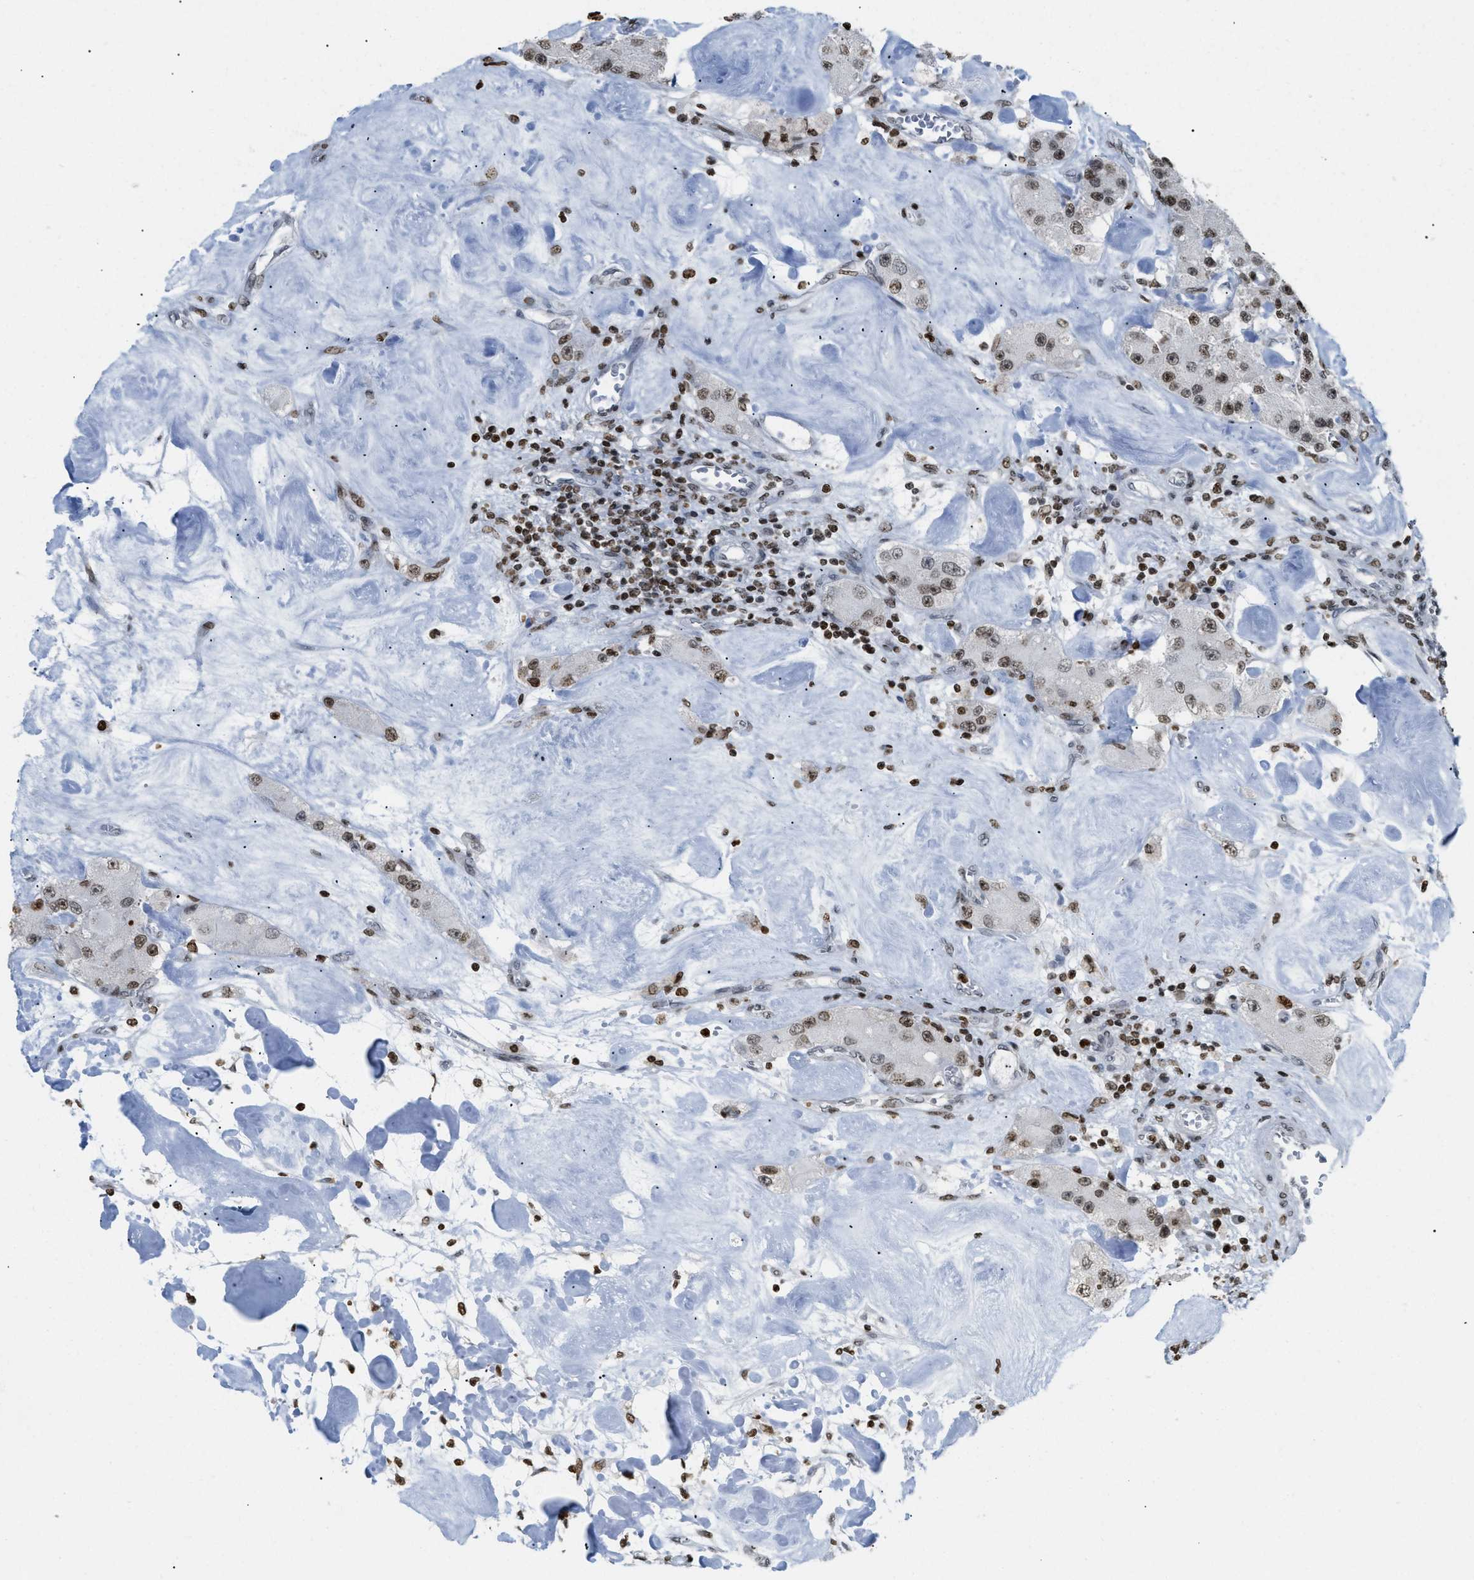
{"staining": {"intensity": "moderate", "quantity": ">75%", "location": "nuclear"}, "tissue": "carcinoid", "cell_type": "Tumor cells", "image_type": "cancer", "snomed": [{"axis": "morphology", "description": "Carcinoid, malignant, NOS"}, {"axis": "topography", "description": "Pancreas"}], "caption": "This is an image of immunohistochemistry (IHC) staining of carcinoid (malignant), which shows moderate staining in the nuclear of tumor cells.", "gene": "HMGN2", "patient": {"sex": "male", "age": 41}}